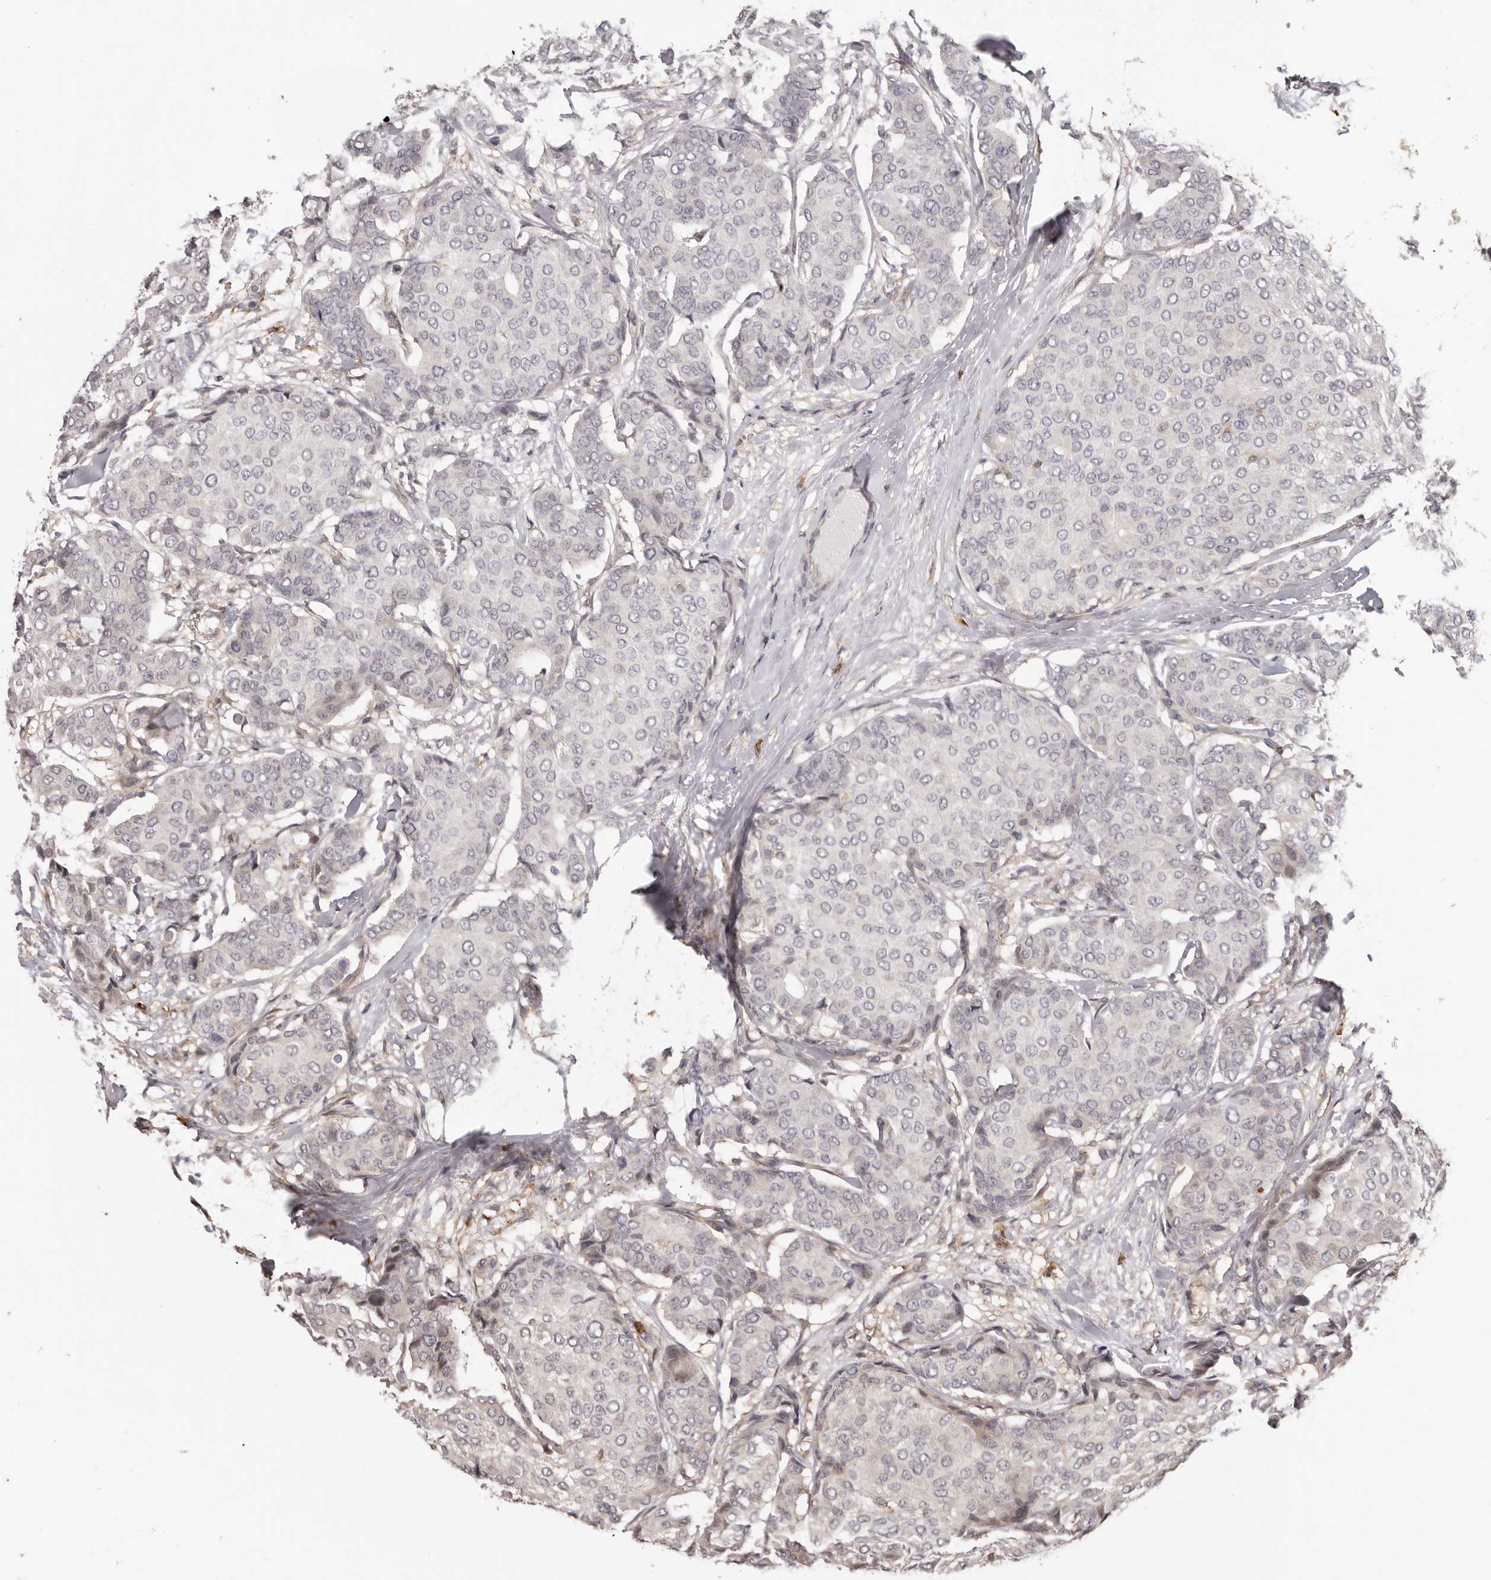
{"staining": {"intensity": "negative", "quantity": "none", "location": "none"}, "tissue": "breast cancer", "cell_type": "Tumor cells", "image_type": "cancer", "snomed": [{"axis": "morphology", "description": "Duct carcinoma"}, {"axis": "topography", "description": "Breast"}], "caption": "This is a photomicrograph of immunohistochemistry staining of breast cancer (infiltrating ductal carcinoma), which shows no staining in tumor cells.", "gene": "PRR12", "patient": {"sex": "female", "age": 75}}